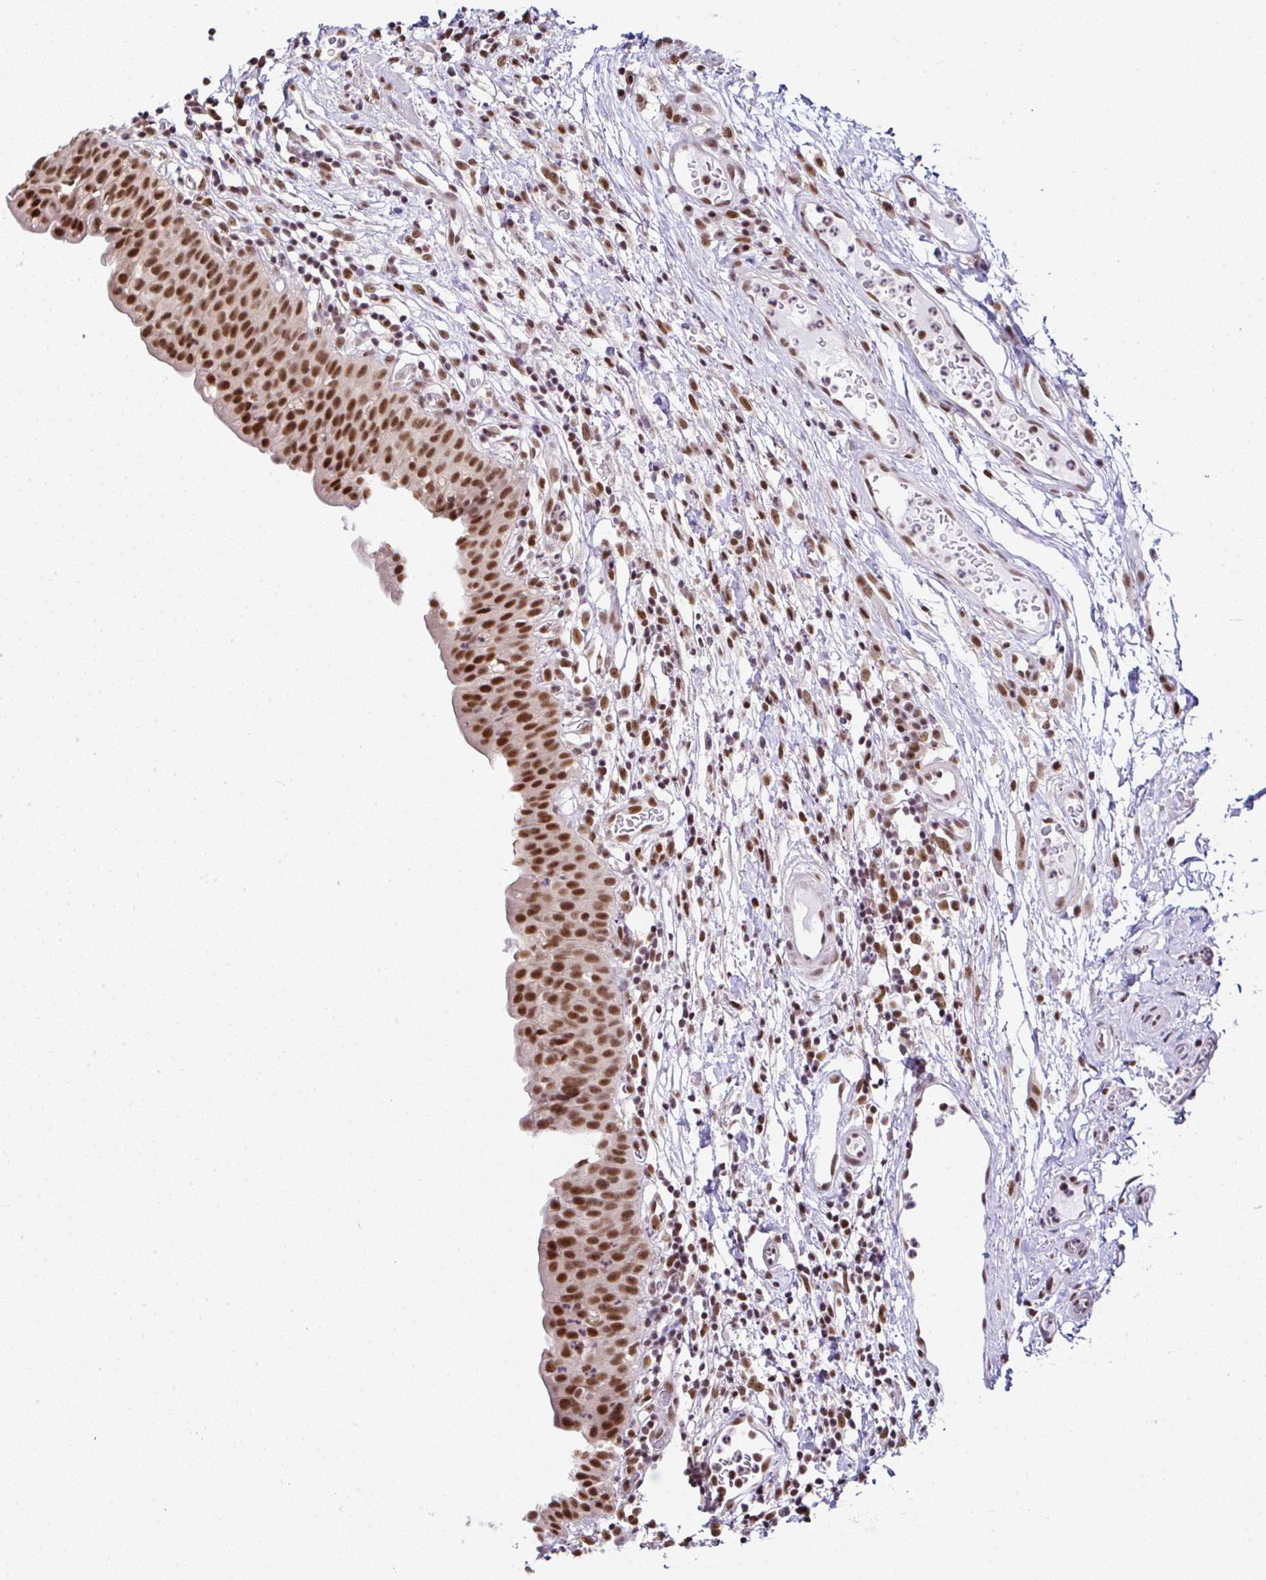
{"staining": {"intensity": "strong", "quantity": ">75%", "location": "nuclear"}, "tissue": "urinary bladder", "cell_type": "Urothelial cells", "image_type": "normal", "snomed": [{"axis": "morphology", "description": "Normal tissue, NOS"}, {"axis": "morphology", "description": "Inflammation, NOS"}, {"axis": "topography", "description": "Urinary bladder"}], "caption": "A brown stain highlights strong nuclear positivity of a protein in urothelial cells of benign human urinary bladder. (DAB (3,3'-diaminobenzidine) = brown stain, brightfield microscopy at high magnification).", "gene": "PTPN2", "patient": {"sex": "male", "age": 57}}